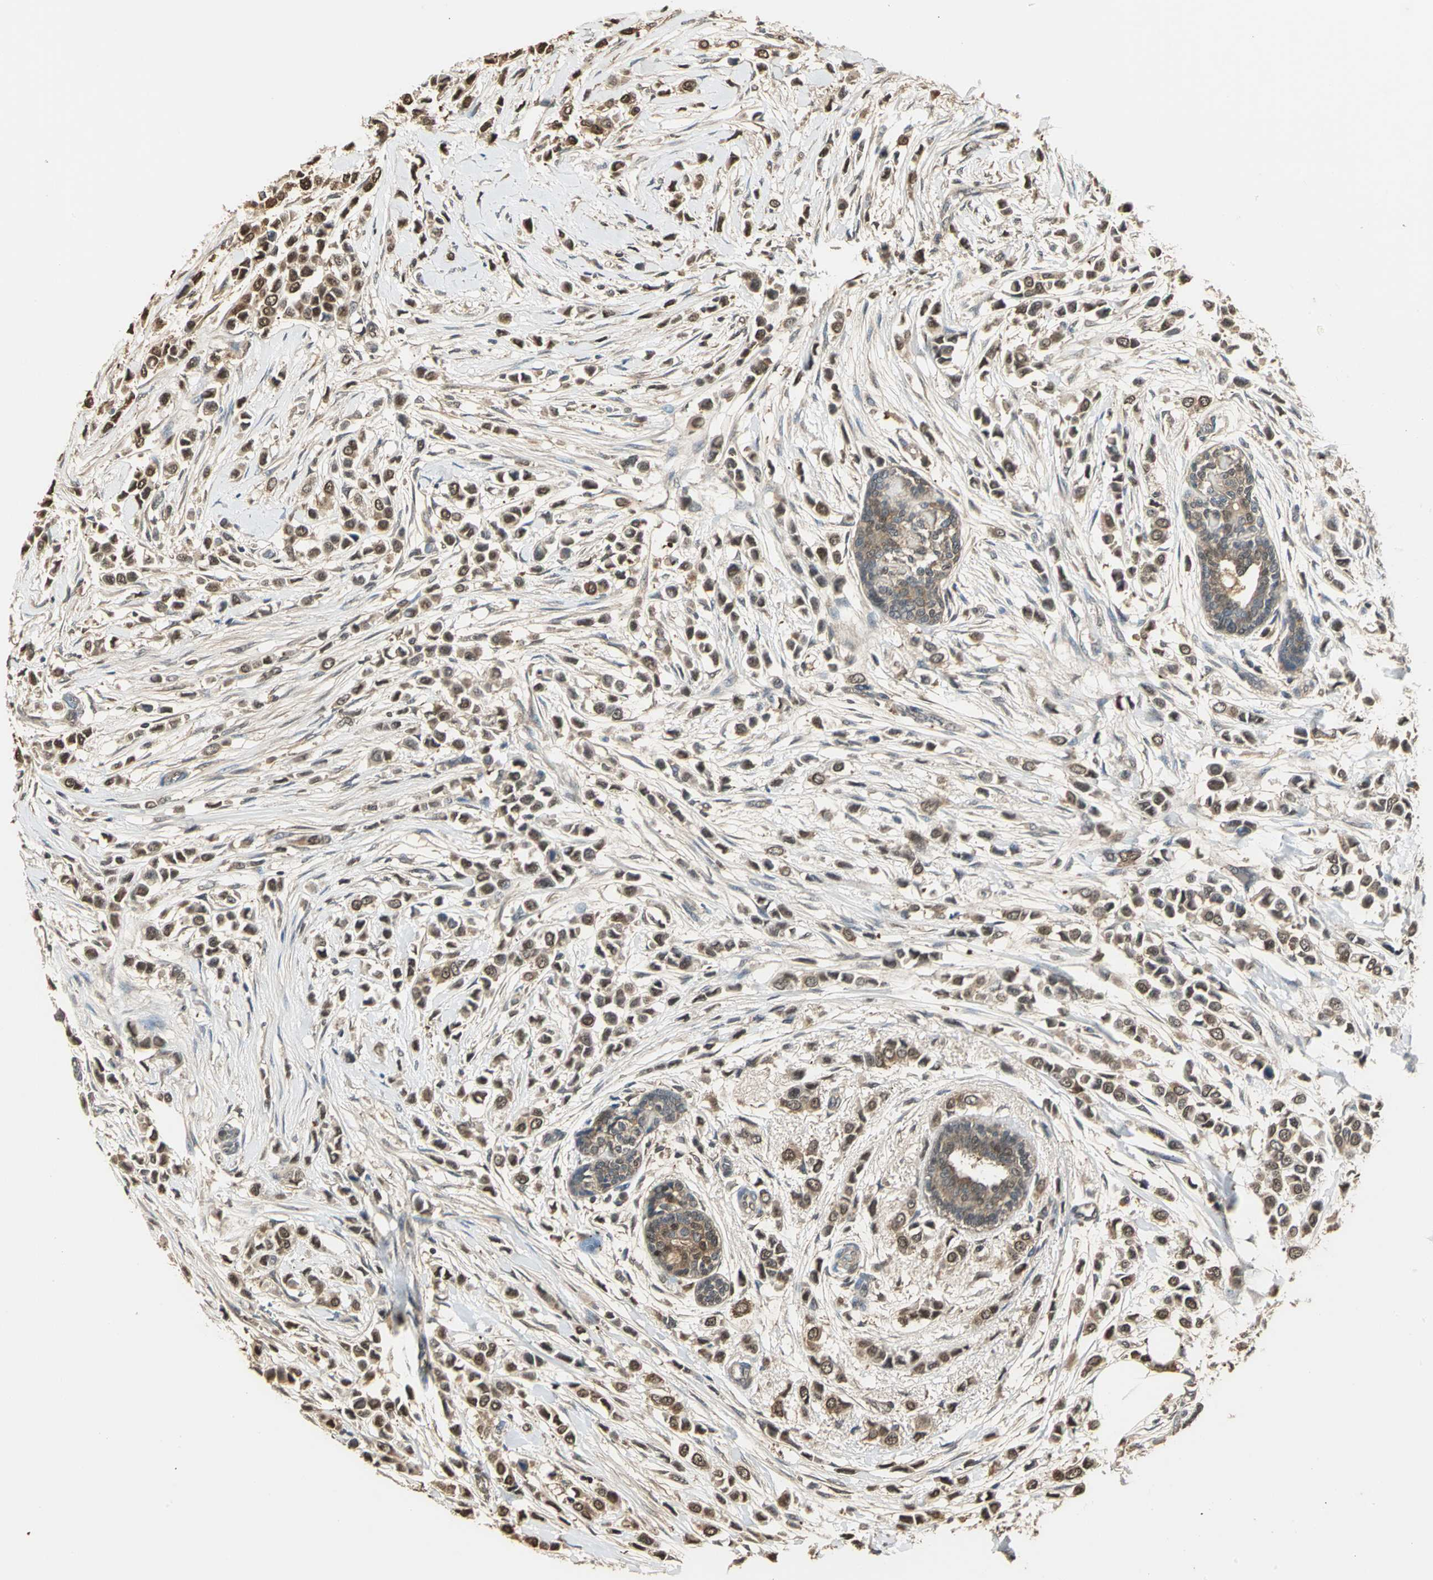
{"staining": {"intensity": "moderate", "quantity": ">75%", "location": "cytoplasmic/membranous,nuclear"}, "tissue": "breast cancer", "cell_type": "Tumor cells", "image_type": "cancer", "snomed": [{"axis": "morphology", "description": "Lobular carcinoma"}, {"axis": "topography", "description": "Breast"}], "caption": "There is medium levels of moderate cytoplasmic/membranous and nuclear positivity in tumor cells of breast cancer (lobular carcinoma), as demonstrated by immunohistochemical staining (brown color).", "gene": "PARK7", "patient": {"sex": "female", "age": 51}}